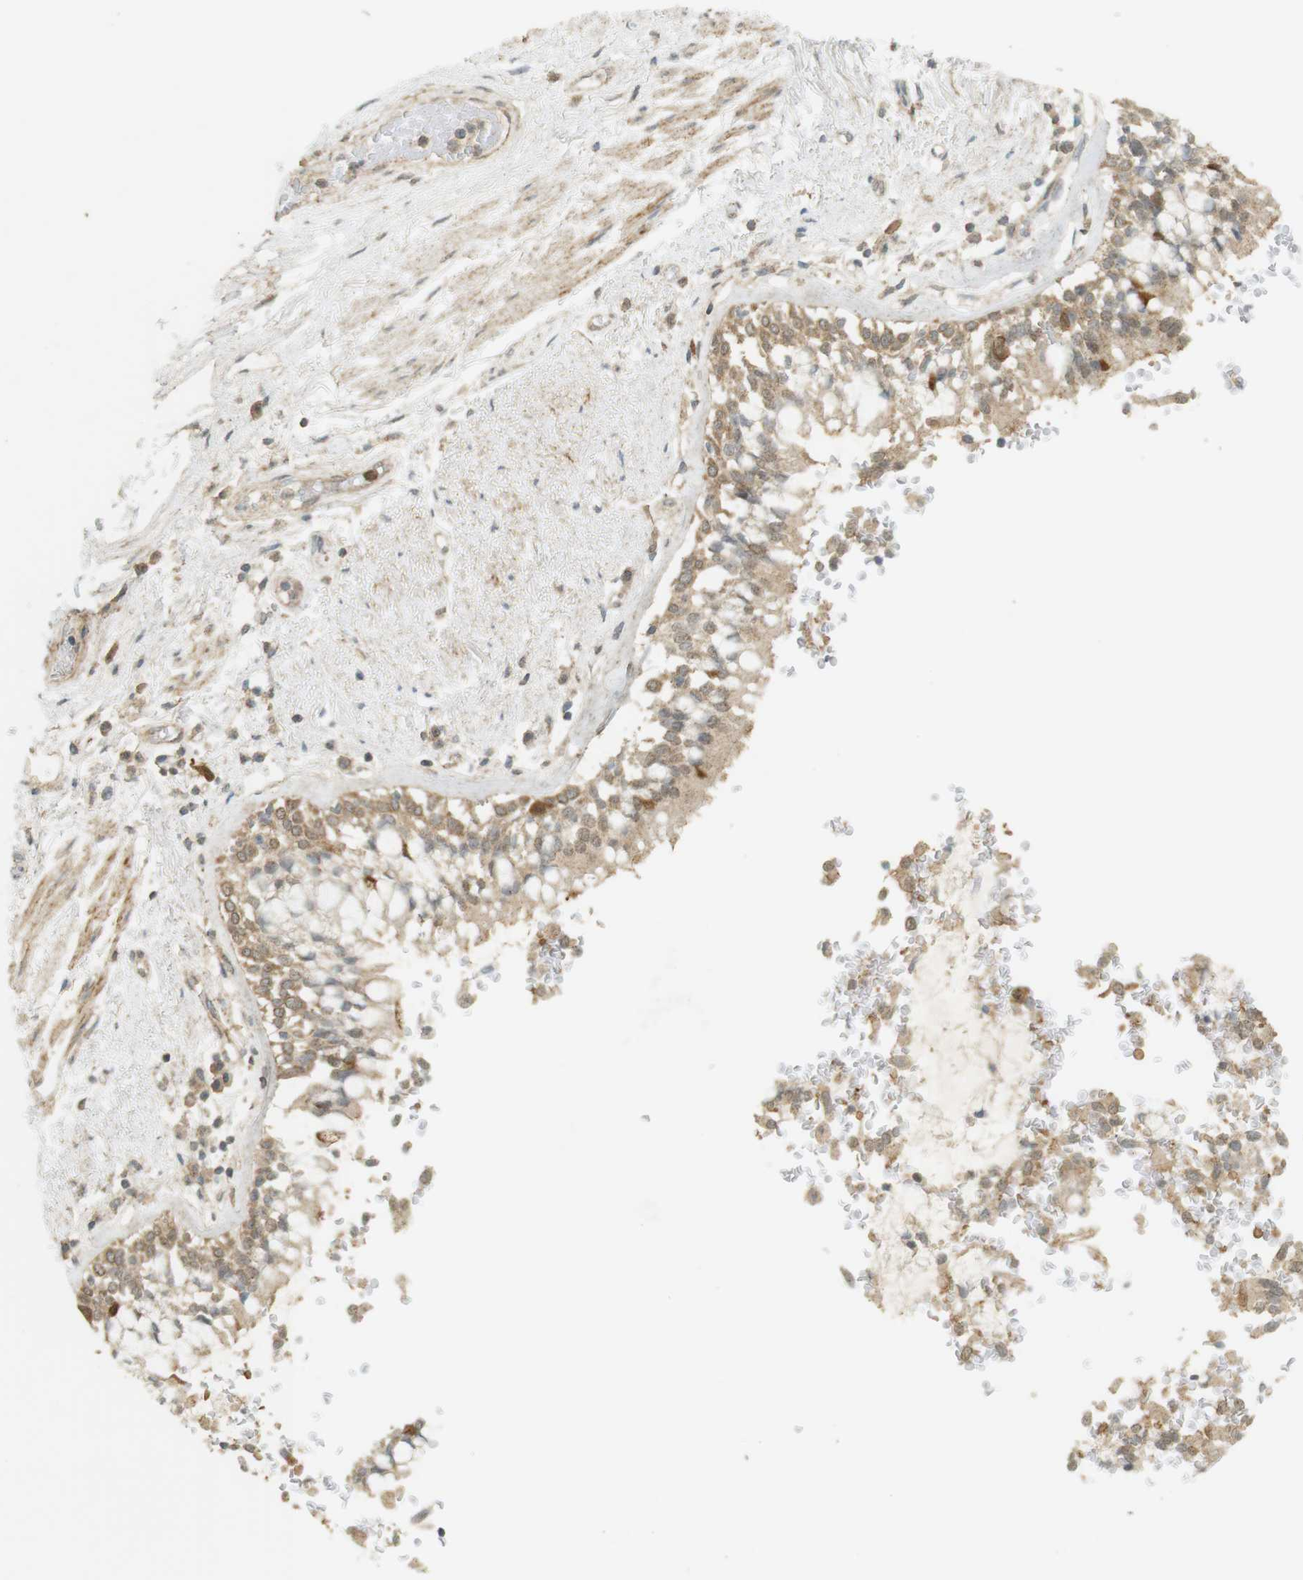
{"staining": {"intensity": "moderate", "quantity": "<25%", "location": "cytoplasmic/membranous"}, "tissue": "bronchus", "cell_type": "Respiratory epithelial cells", "image_type": "normal", "snomed": [{"axis": "morphology", "description": "Normal tissue, NOS"}, {"axis": "morphology", "description": "Adenocarcinoma, NOS"}, {"axis": "topography", "description": "Bronchus"}, {"axis": "topography", "description": "Lung"}], "caption": "This is a micrograph of IHC staining of unremarkable bronchus, which shows moderate positivity in the cytoplasmic/membranous of respiratory epithelial cells.", "gene": "TTK", "patient": {"sex": "male", "age": 71}}